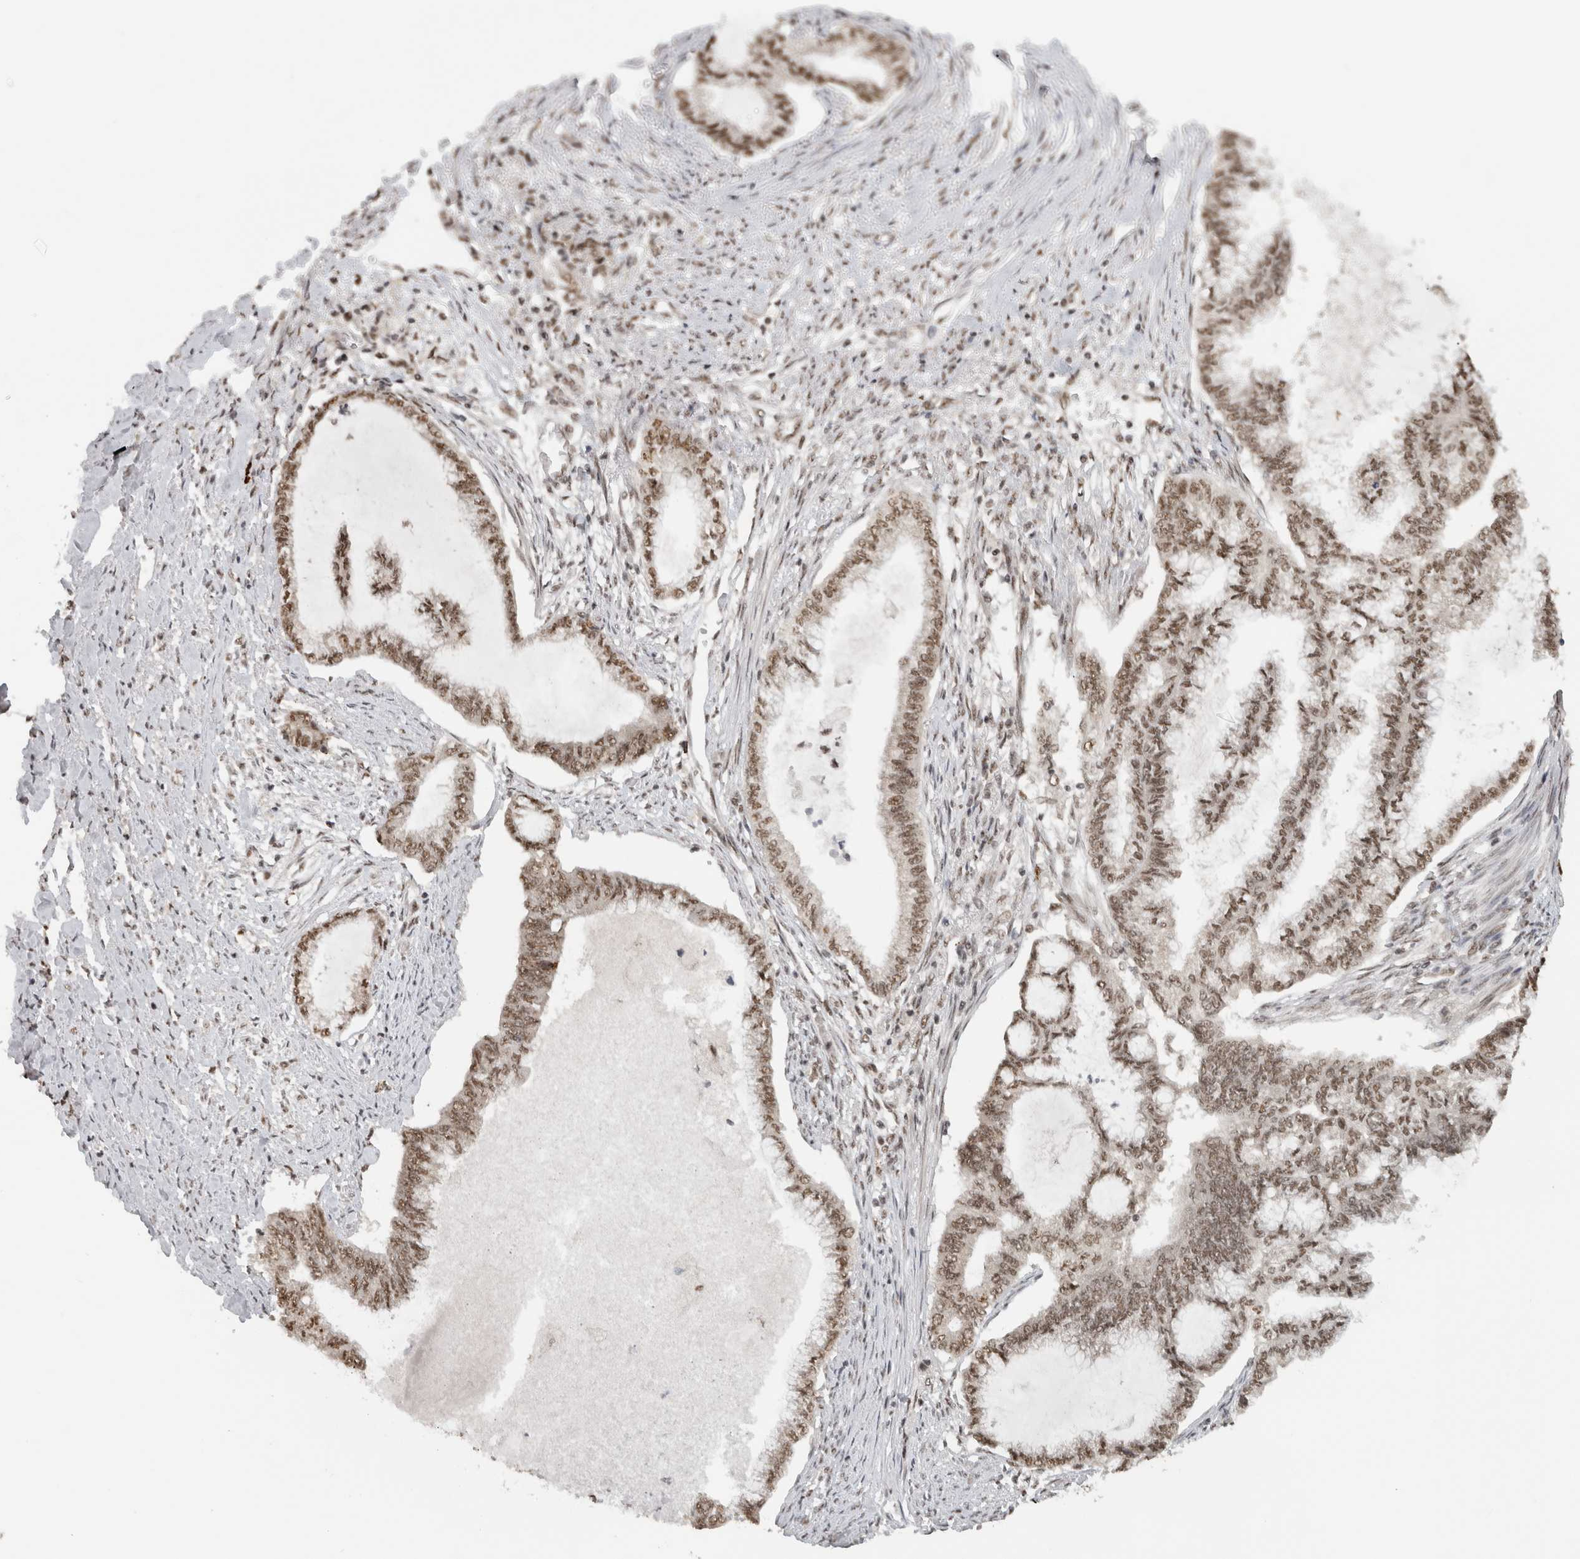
{"staining": {"intensity": "weak", "quantity": ">75%", "location": "nuclear"}, "tissue": "endometrial cancer", "cell_type": "Tumor cells", "image_type": "cancer", "snomed": [{"axis": "morphology", "description": "Adenocarcinoma, NOS"}, {"axis": "topography", "description": "Endometrium"}], "caption": "Immunohistochemical staining of endometrial cancer (adenocarcinoma) displays low levels of weak nuclear protein expression in about >75% of tumor cells.", "gene": "EBNA1BP2", "patient": {"sex": "female", "age": 86}}